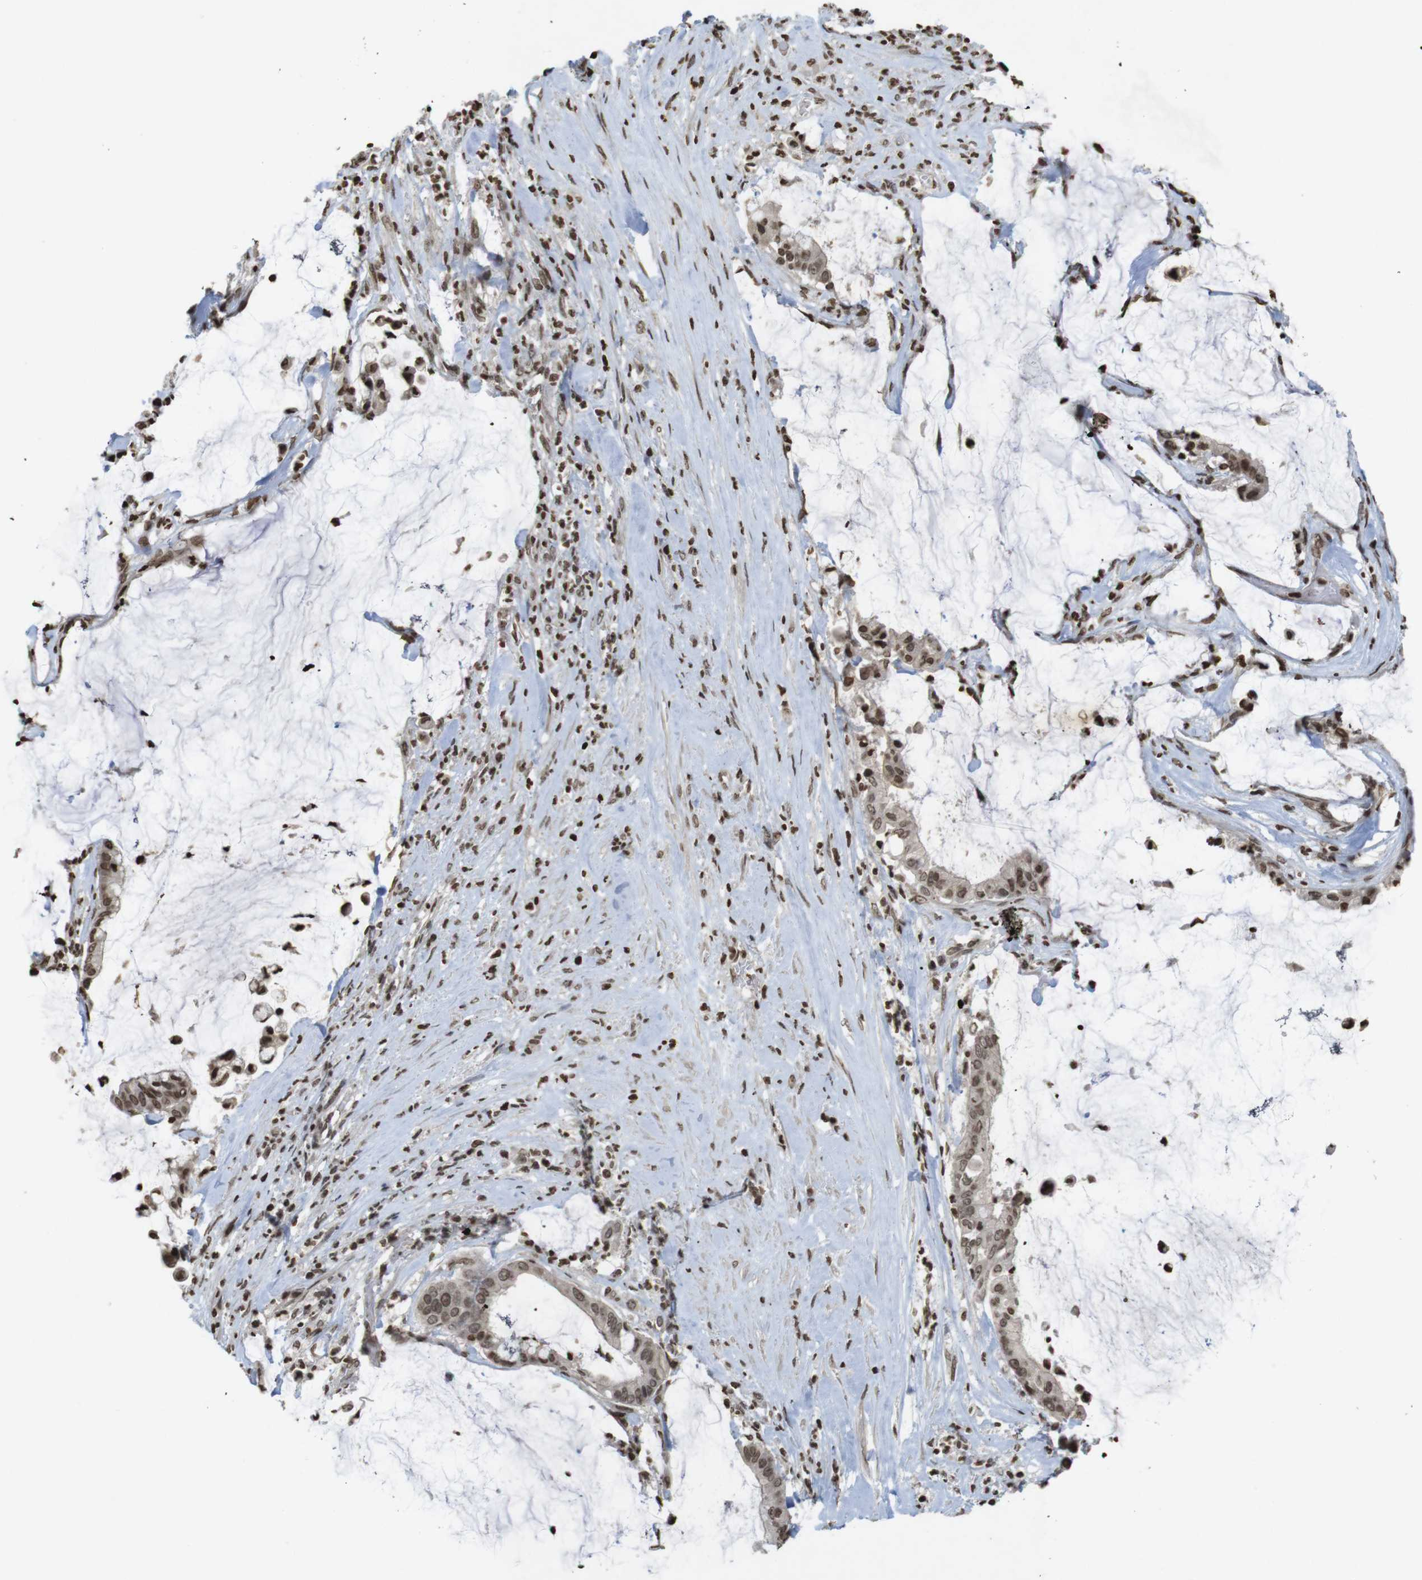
{"staining": {"intensity": "moderate", "quantity": ">75%", "location": "cytoplasmic/membranous,nuclear"}, "tissue": "pancreatic cancer", "cell_type": "Tumor cells", "image_type": "cancer", "snomed": [{"axis": "morphology", "description": "Adenocarcinoma, NOS"}, {"axis": "topography", "description": "Pancreas"}], "caption": "Protein staining of pancreatic cancer (adenocarcinoma) tissue exhibits moderate cytoplasmic/membranous and nuclear staining in about >75% of tumor cells. The protein of interest is stained brown, and the nuclei are stained in blue (DAB (3,3'-diaminobenzidine) IHC with brightfield microscopy, high magnification).", "gene": "FOXA3", "patient": {"sex": "male", "age": 41}}